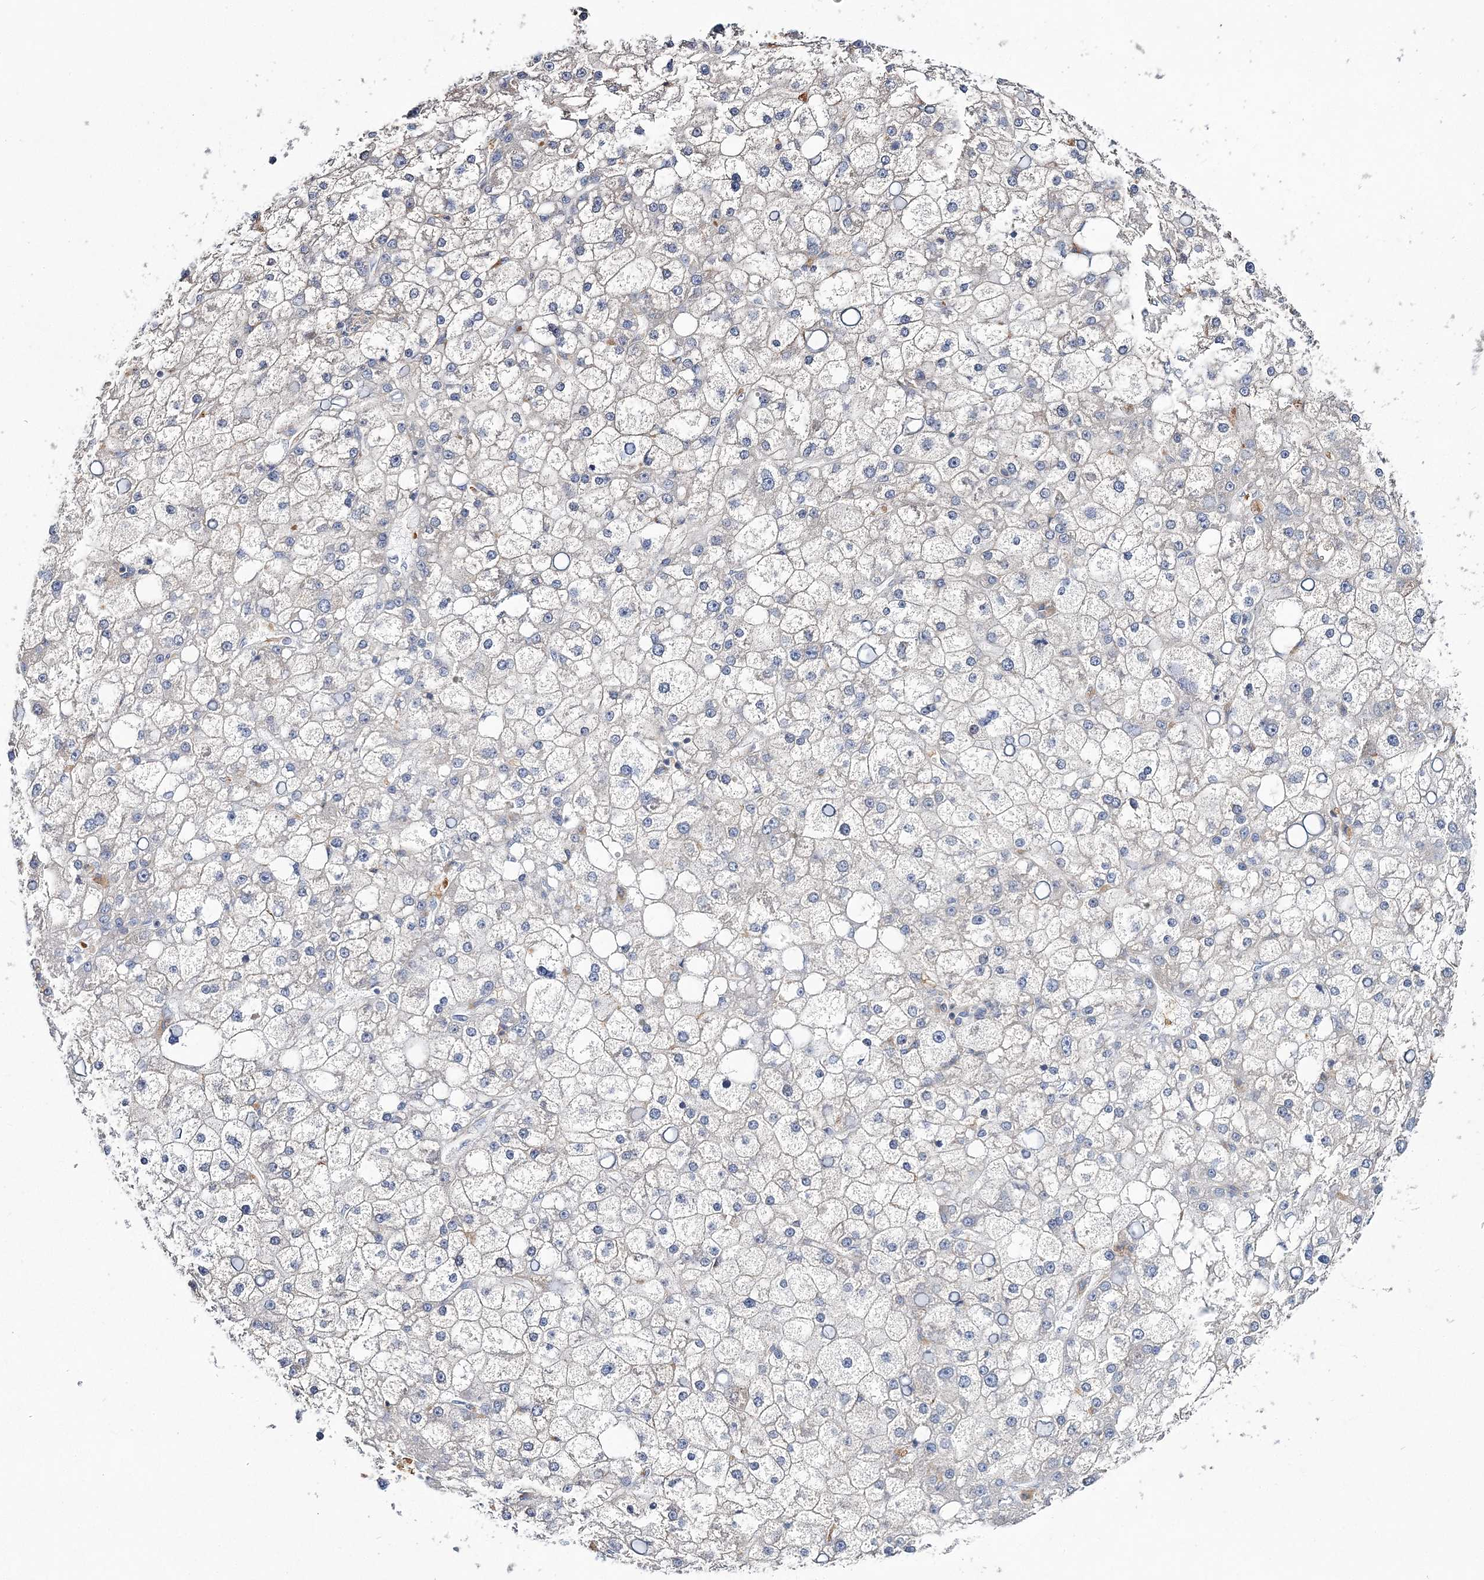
{"staining": {"intensity": "negative", "quantity": "none", "location": "none"}, "tissue": "liver cancer", "cell_type": "Tumor cells", "image_type": "cancer", "snomed": [{"axis": "morphology", "description": "Carcinoma, Hepatocellular, NOS"}, {"axis": "topography", "description": "Liver"}], "caption": "IHC histopathology image of human liver cancer stained for a protein (brown), which displays no expression in tumor cells.", "gene": "ATP11B", "patient": {"sex": "male", "age": 67}}